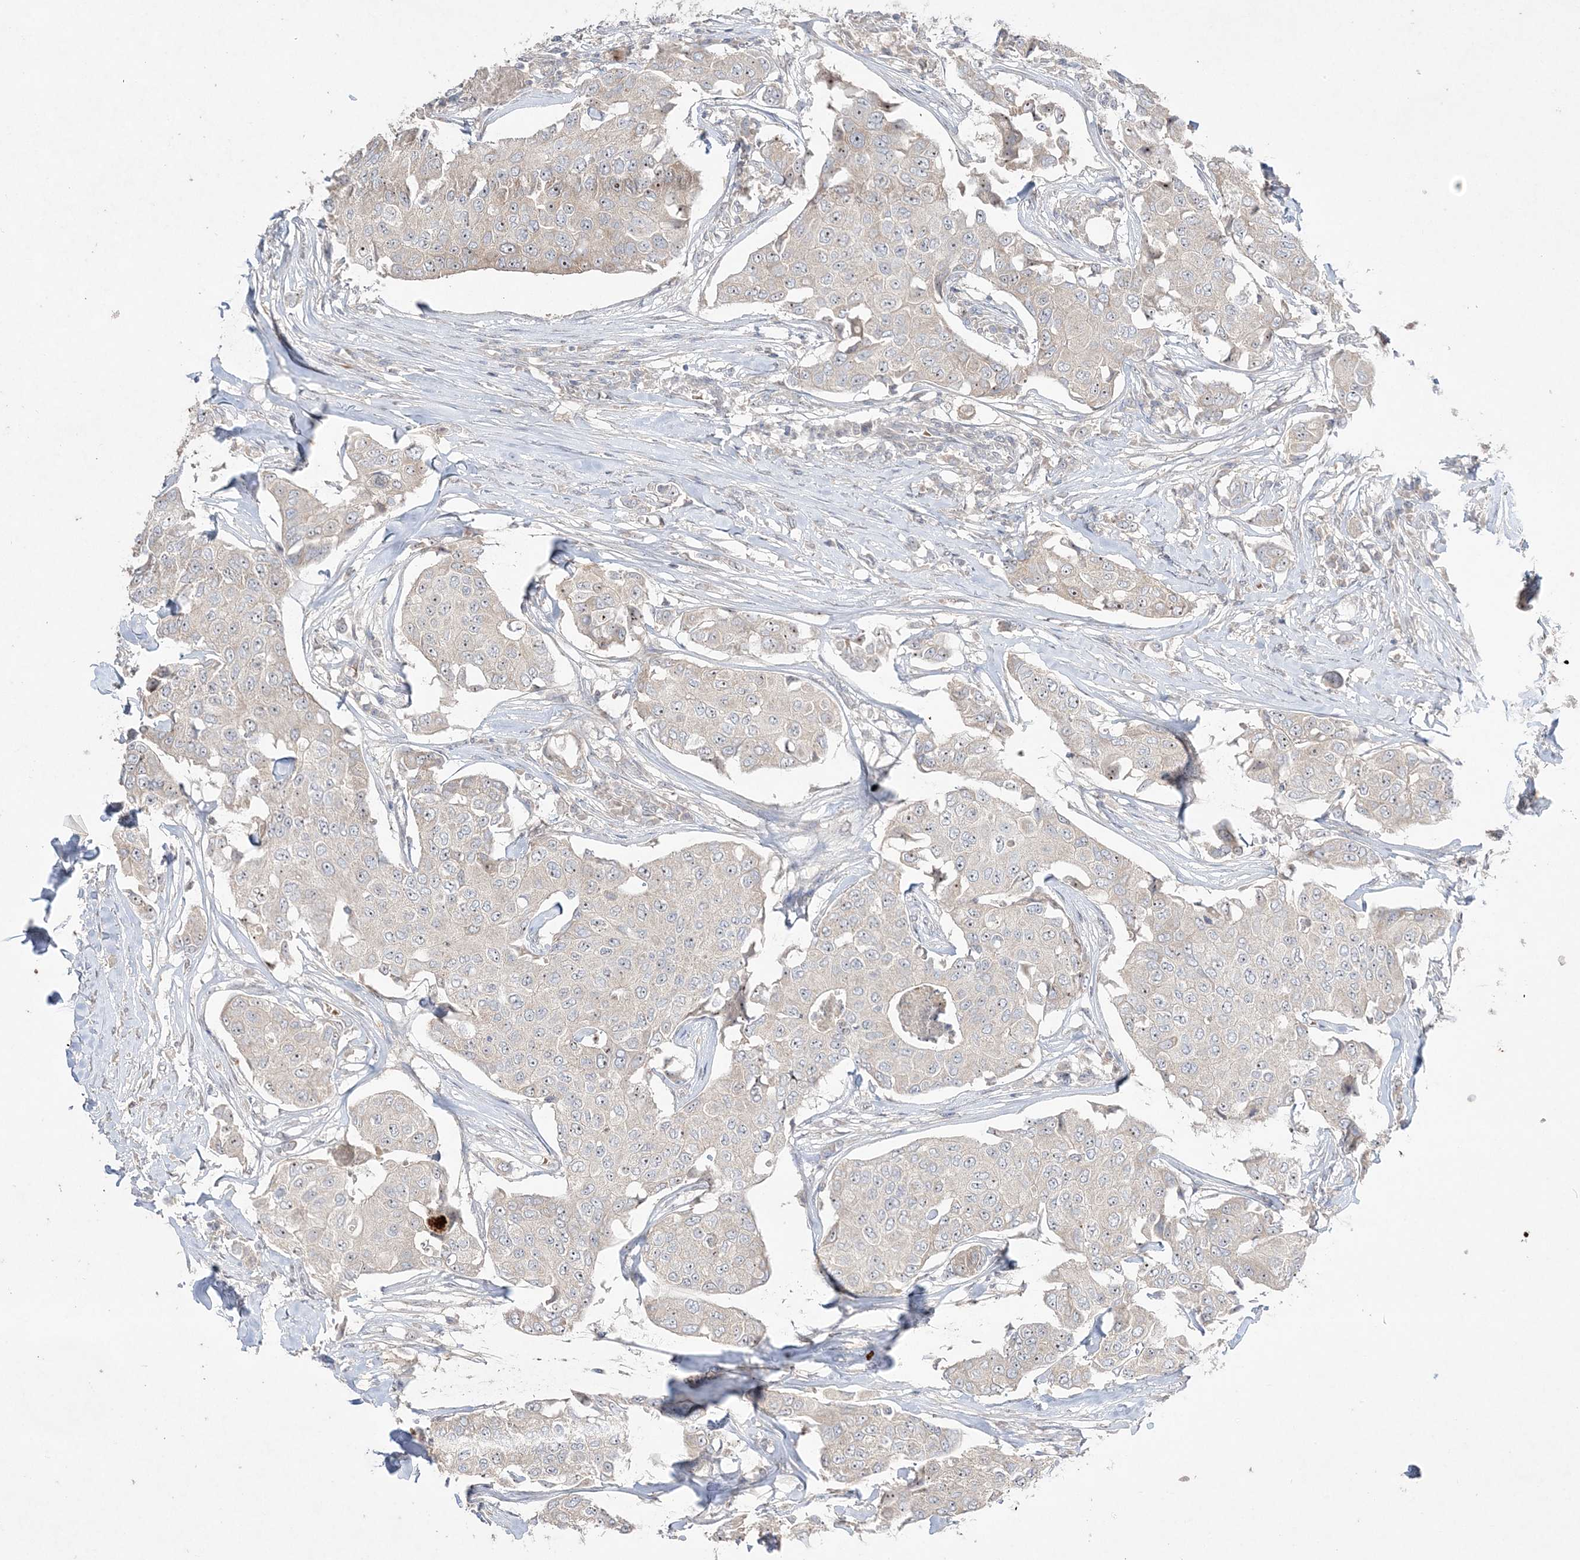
{"staining": {"intensity": "weak", "quantity": "<25%", "location": "nuclear"}, "tissue": "breast cancer", "cell_type": "Tumor cells", "image_type": "cancer", "snomed": [{"axis": "morphology", "description": "Duct carcinoma"}, {"axis": "topography", "description": "Breast"}], "caption": "Histopathology image shows no protein staining in tumor cells of breast cancer (infiltrating ductal carcinoma) tissue.", "gene": "NOP16", "patient": {"sex": "female", "age": 80}}